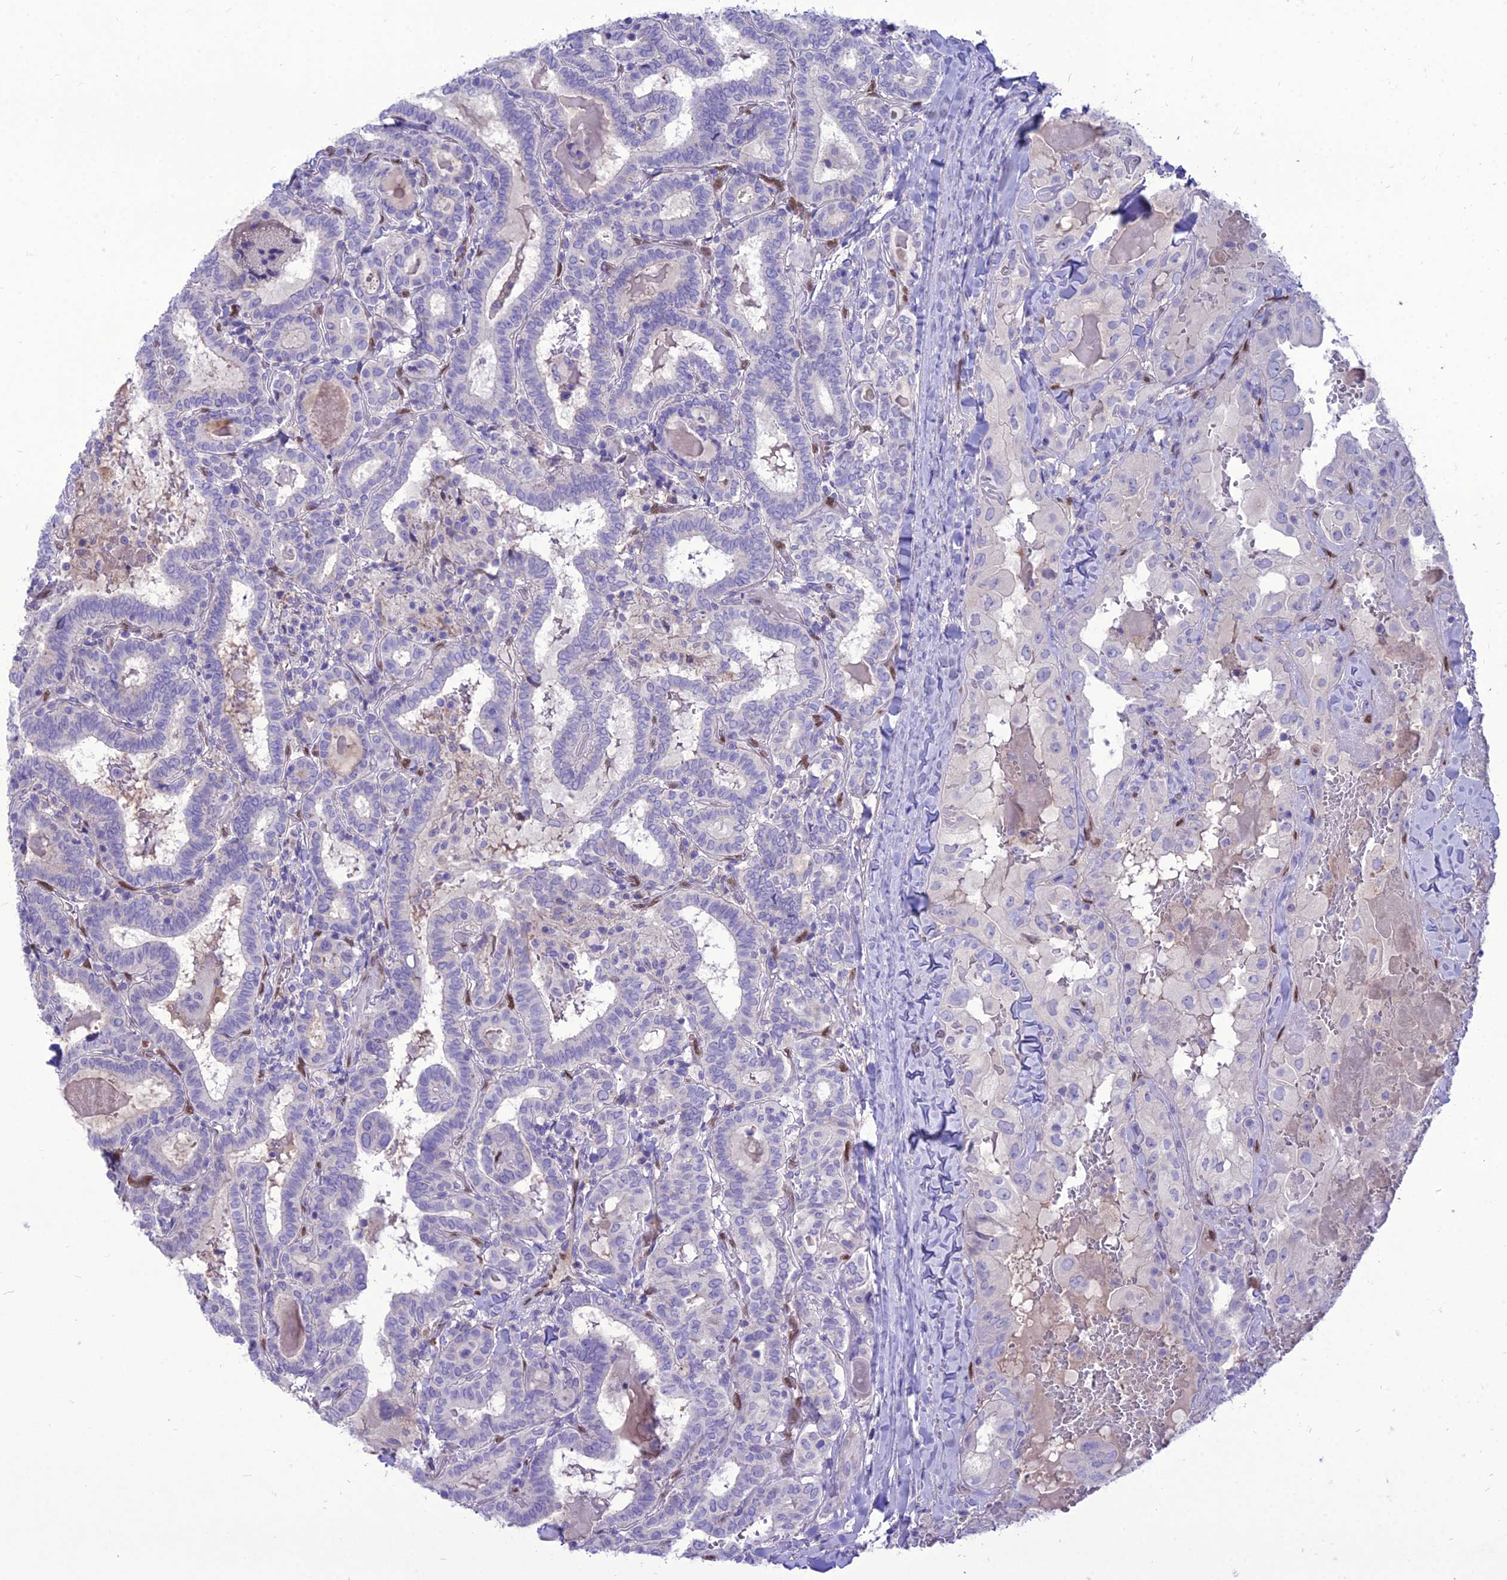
{"staining": {"intensity": "negative", "quantity": "none", "location": "none"}, "tissue": "thyroid cancer", "cell_type": "Tumor cells", "image_type": "cancer", "snomed": [{"axis": "morphology", "description": "Papillary adenocarcinoma, NOS"}, {"axis": "topography", "description": "Thyroid gland"}], "caption": "Immunohistochemical staining of thyroid cancer reveals no significant positivity in tumor cells.", "gene": "NOVA2", "patient": {"sex": "female", "age": 72}}